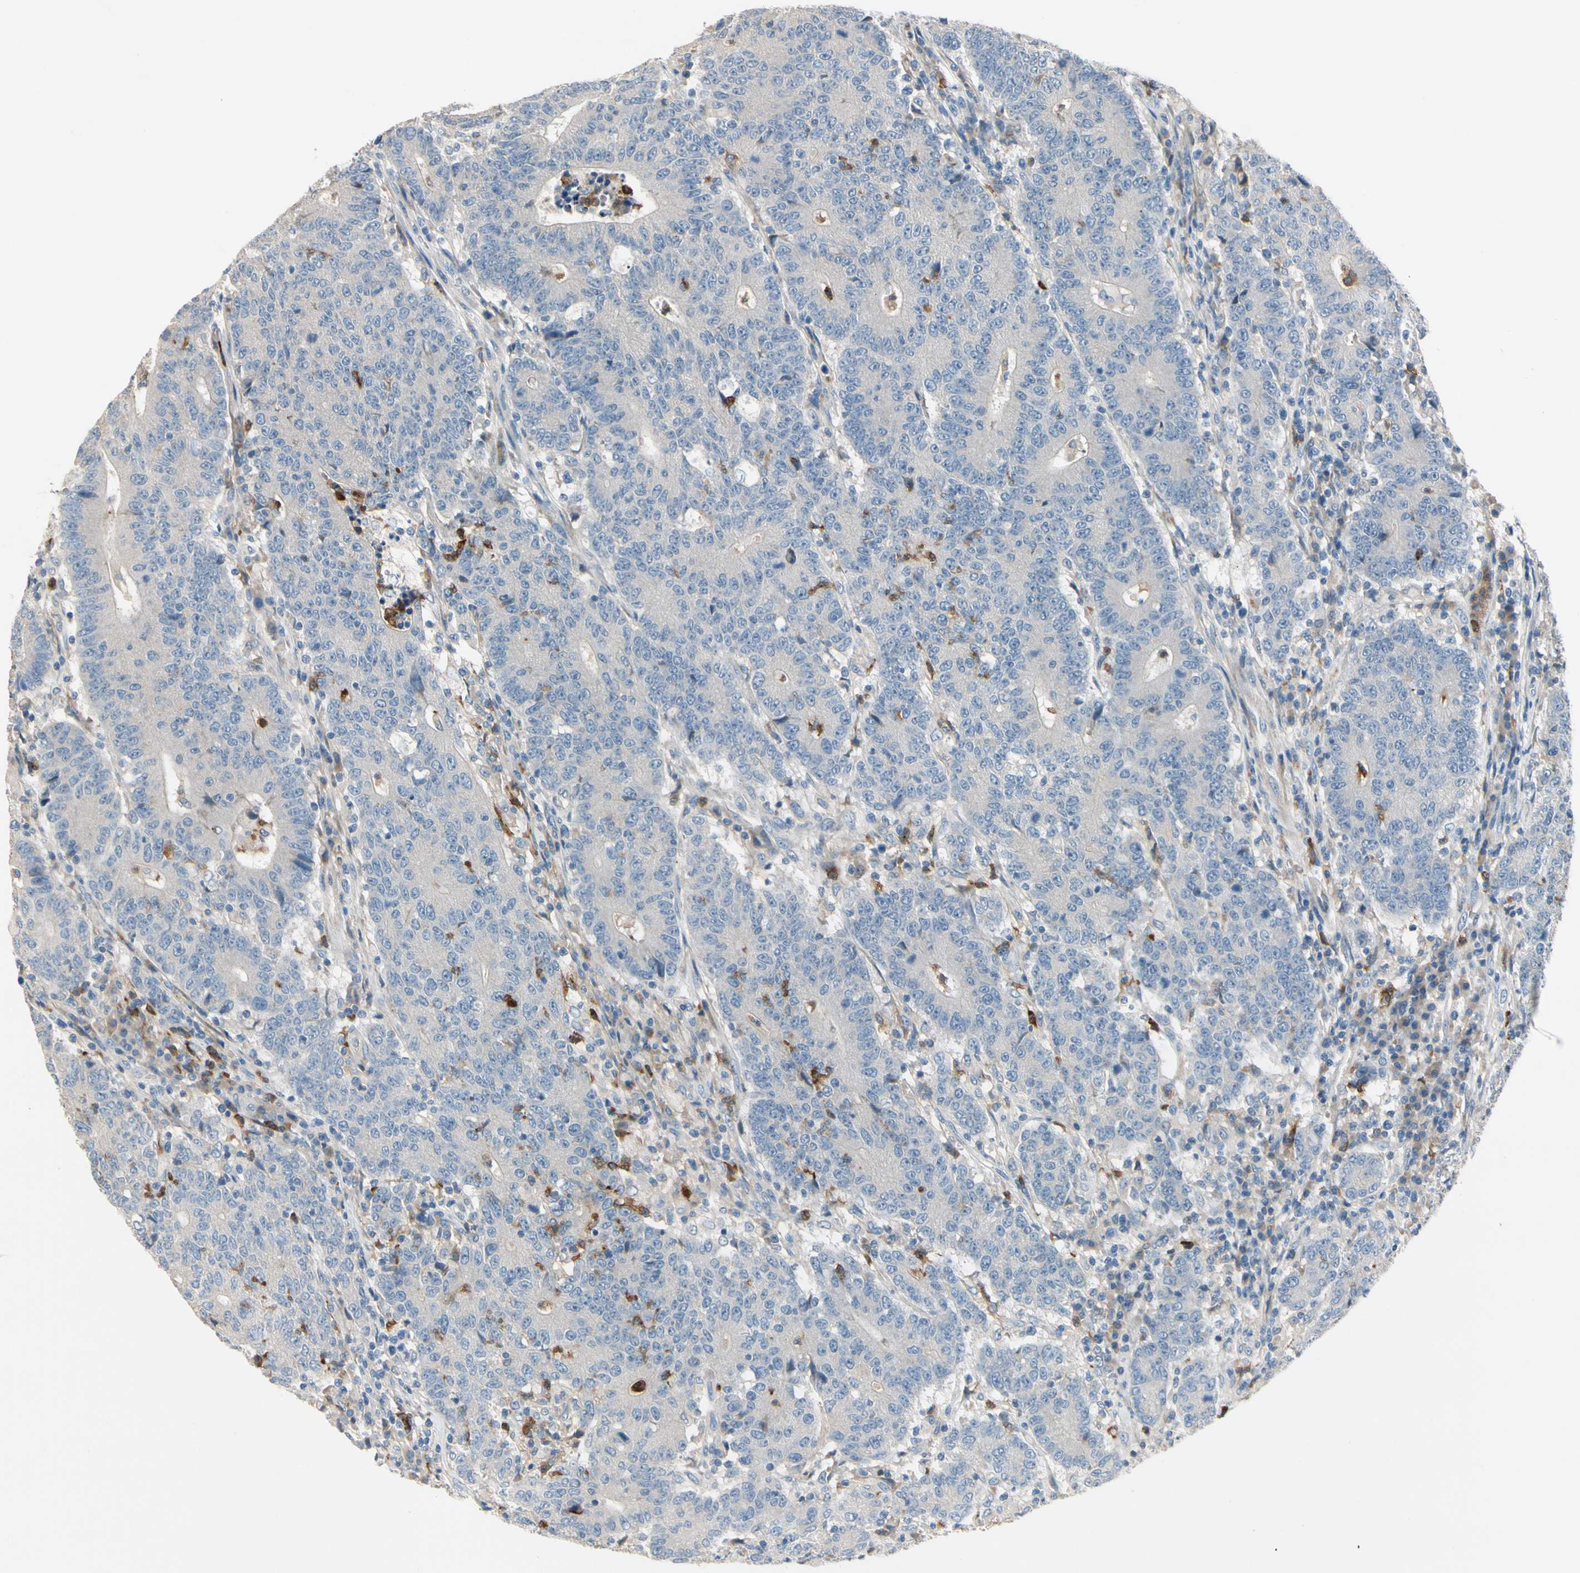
{"staining": {"intensity": "negative", "quantity": "none", "location": "none"}, "tissue": "colorectal cancer", "cell_type": "Tumor cells", "image_type": "cancer", "snomed": [{"axis": "morphology", "description": "Normal tissue, NOS"}, {"axis": "morphology", "description": "Adenocarcinoma, NOS"}, {"axis": "topography", "description": "Colon"}], "caption": "The immunohistochemistry (IHC) histopathology image has no significant staining in tumor cells of colorectal cancer (adenocarcinoma) tissue.", "gene": "SIGLEC5", "patient": {"sex": "female", "age": 75}}